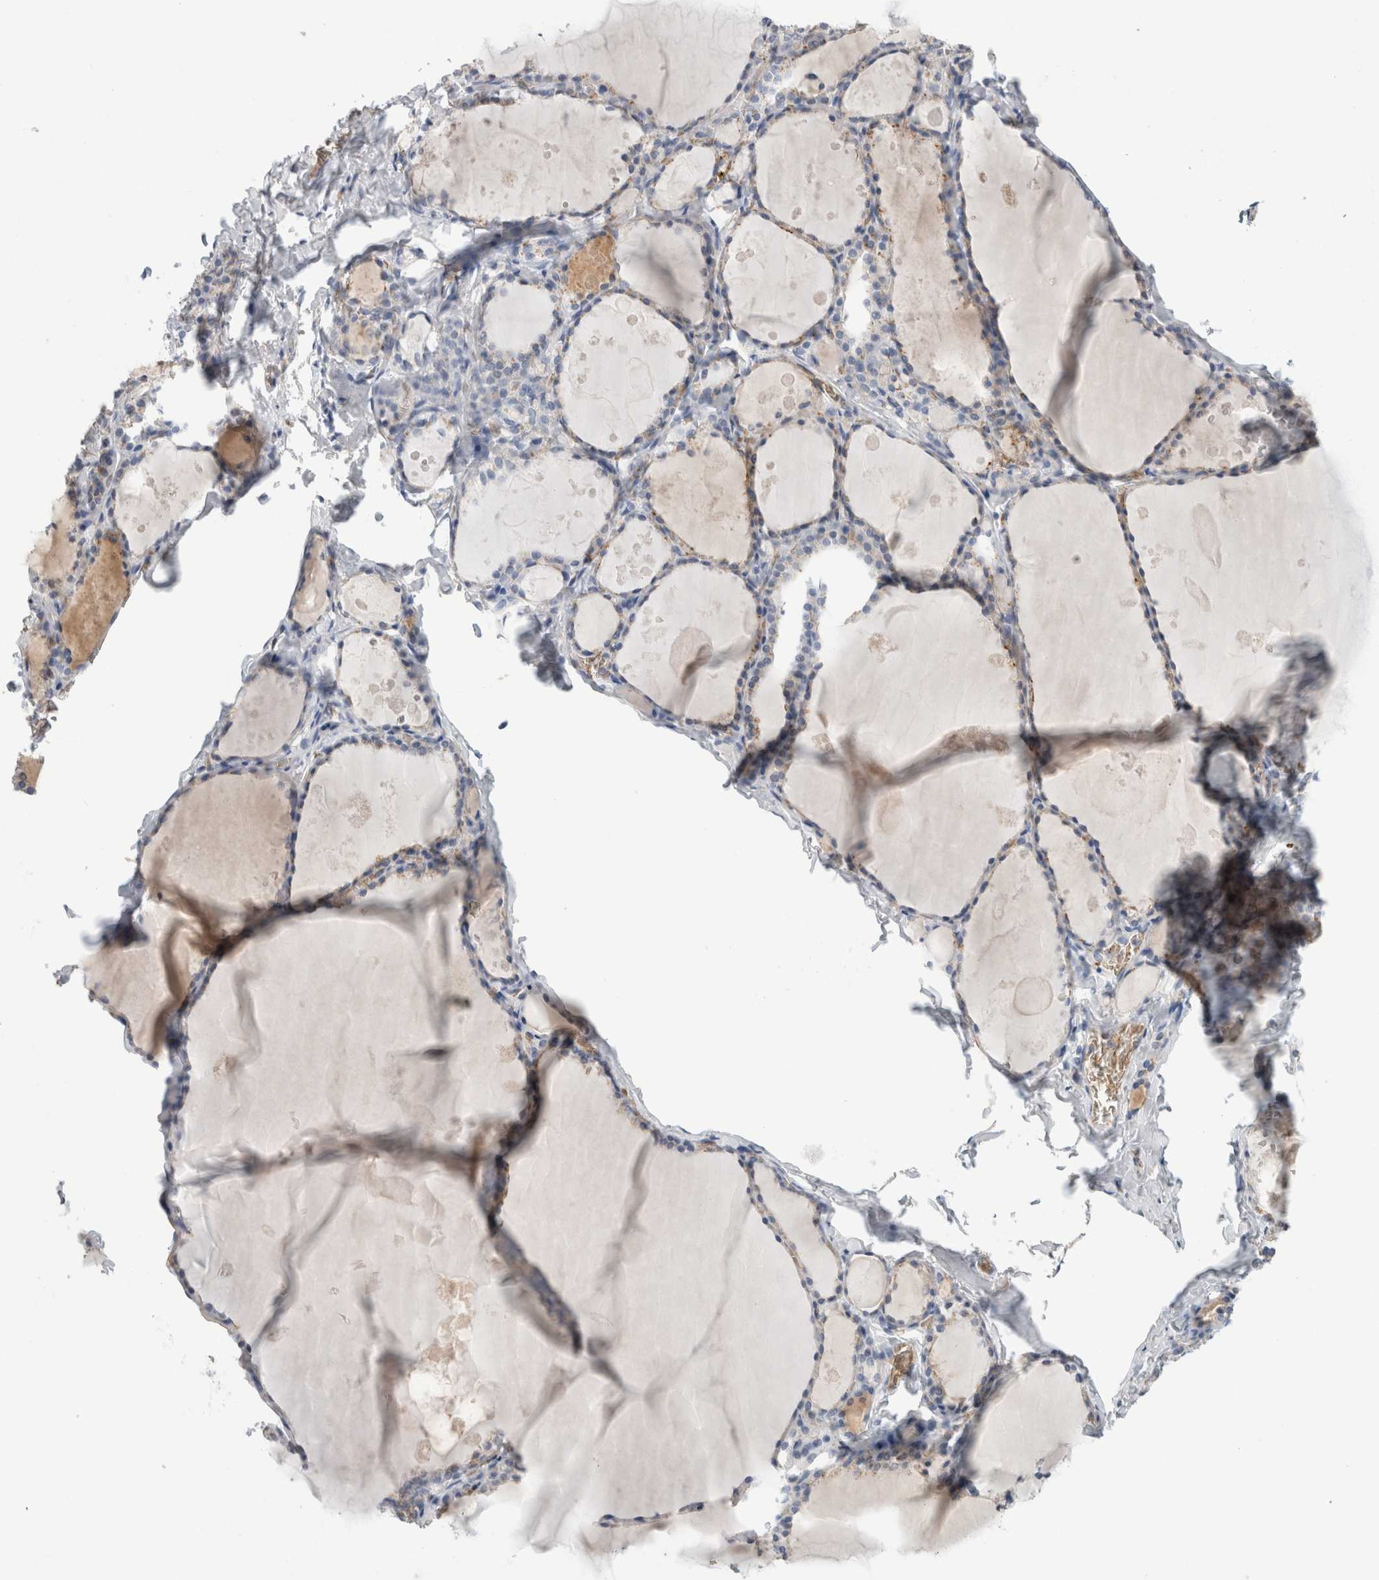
{"staining": {"intensity": "negative", "quantity": "none", "location": "none"}, "tissue": "thyroid gland", "cell_type": "Glandular cells", "image_type": "normal", "snomed": [{"axis": "morphology", "description": "Normal tissue, NOS"}, {"axis": "topography", "description": "Thyroid gland"}], "caption": "The histopathology image displays no significant expression in glandular cells of thyroid gland. (Brightfield microscopy of DAB immunohistochemistry (IHC) at high magnification).", "gene": "CA1", "patient": {"sex": "male", "age": 56}}